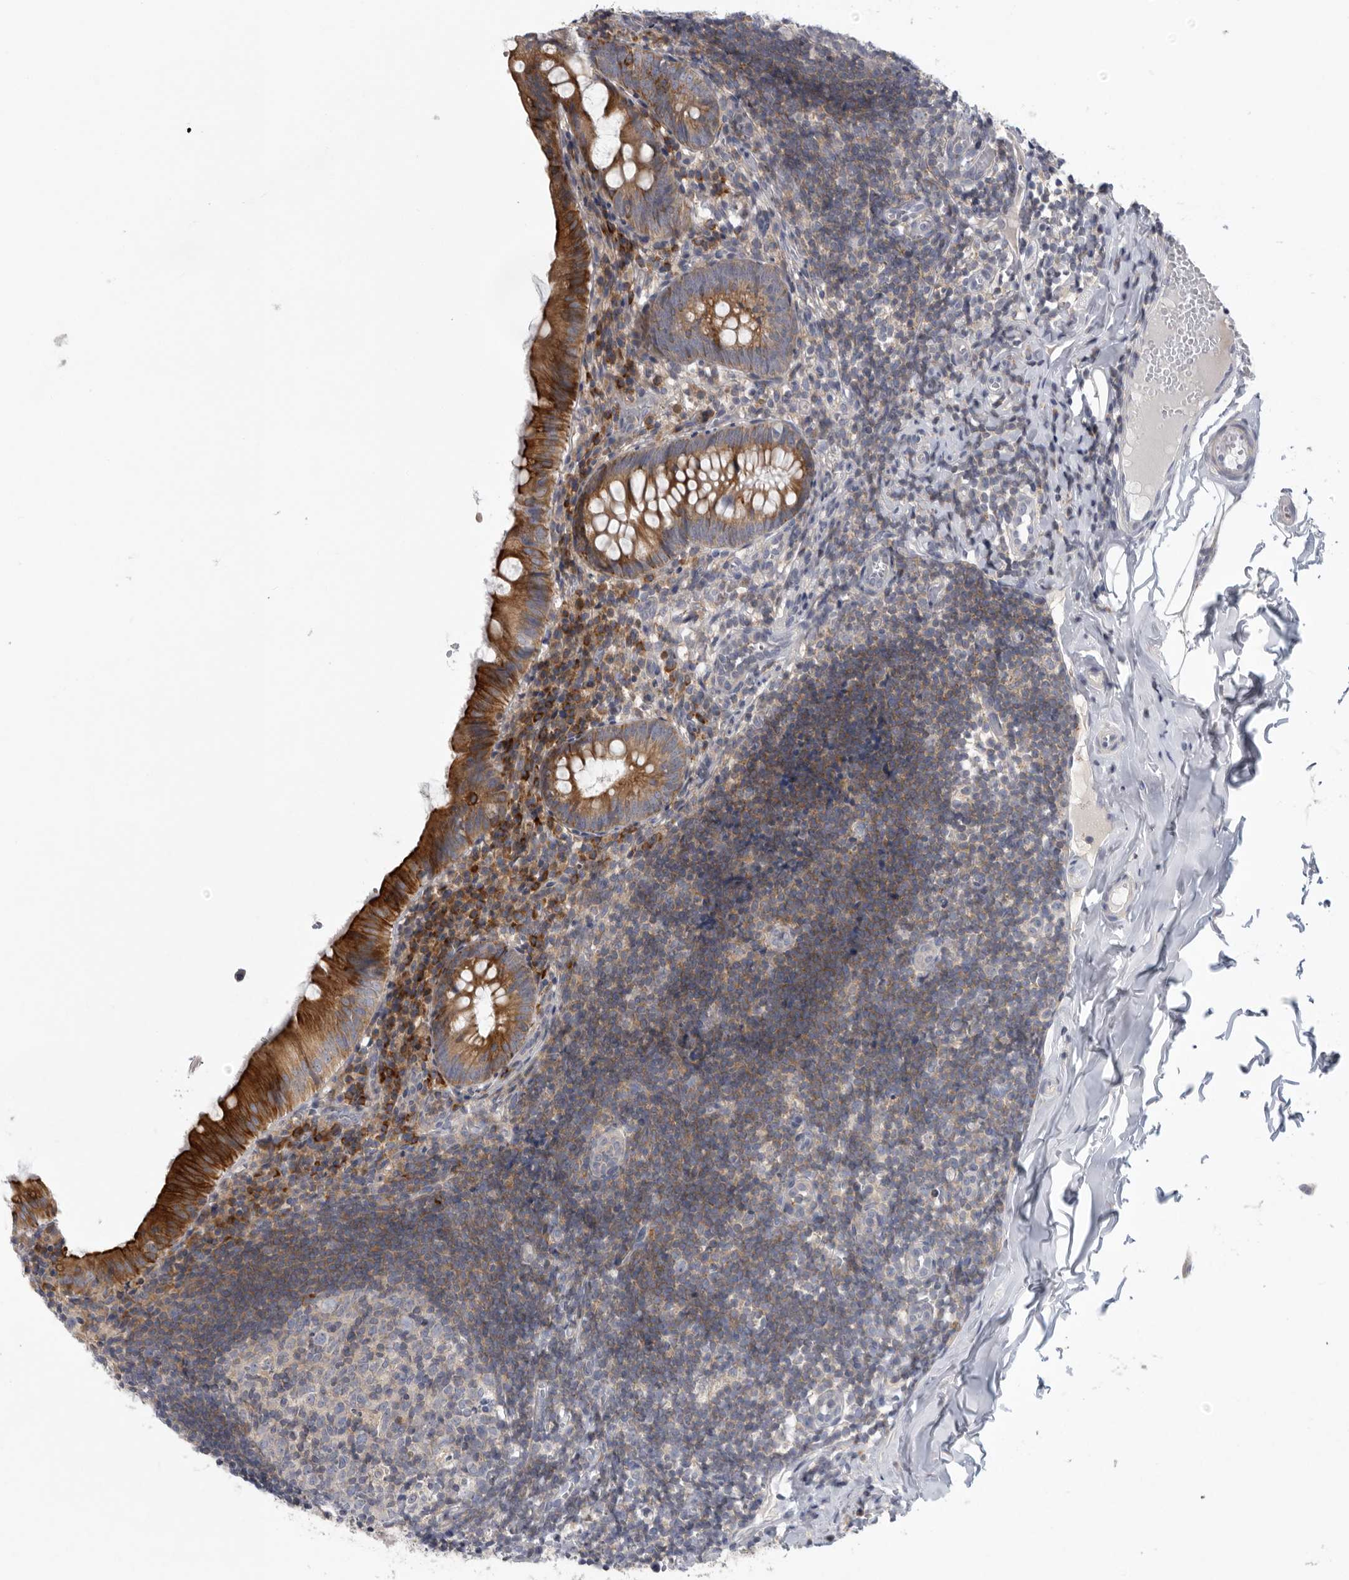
{"staining": {"intensity": "strong", "quantity": ">75%", "location": "cytoplasmic/membranous"}, "tissue": "appendix", "cell_type": "Glandular cells", "image_type": "normal", "snomed": [{"axis": "morphology", "description": "Normal tissue, NOS"}, {"axis": "topography", "description": "Appendix"}], "caption": "Protein staining by IHC reveals strong cytoplasmic/membranous expression in approximately >75% of glandular cells in normal appendix.", "gene": "USP24", "patient": {"sex": "male", "age": 8}}